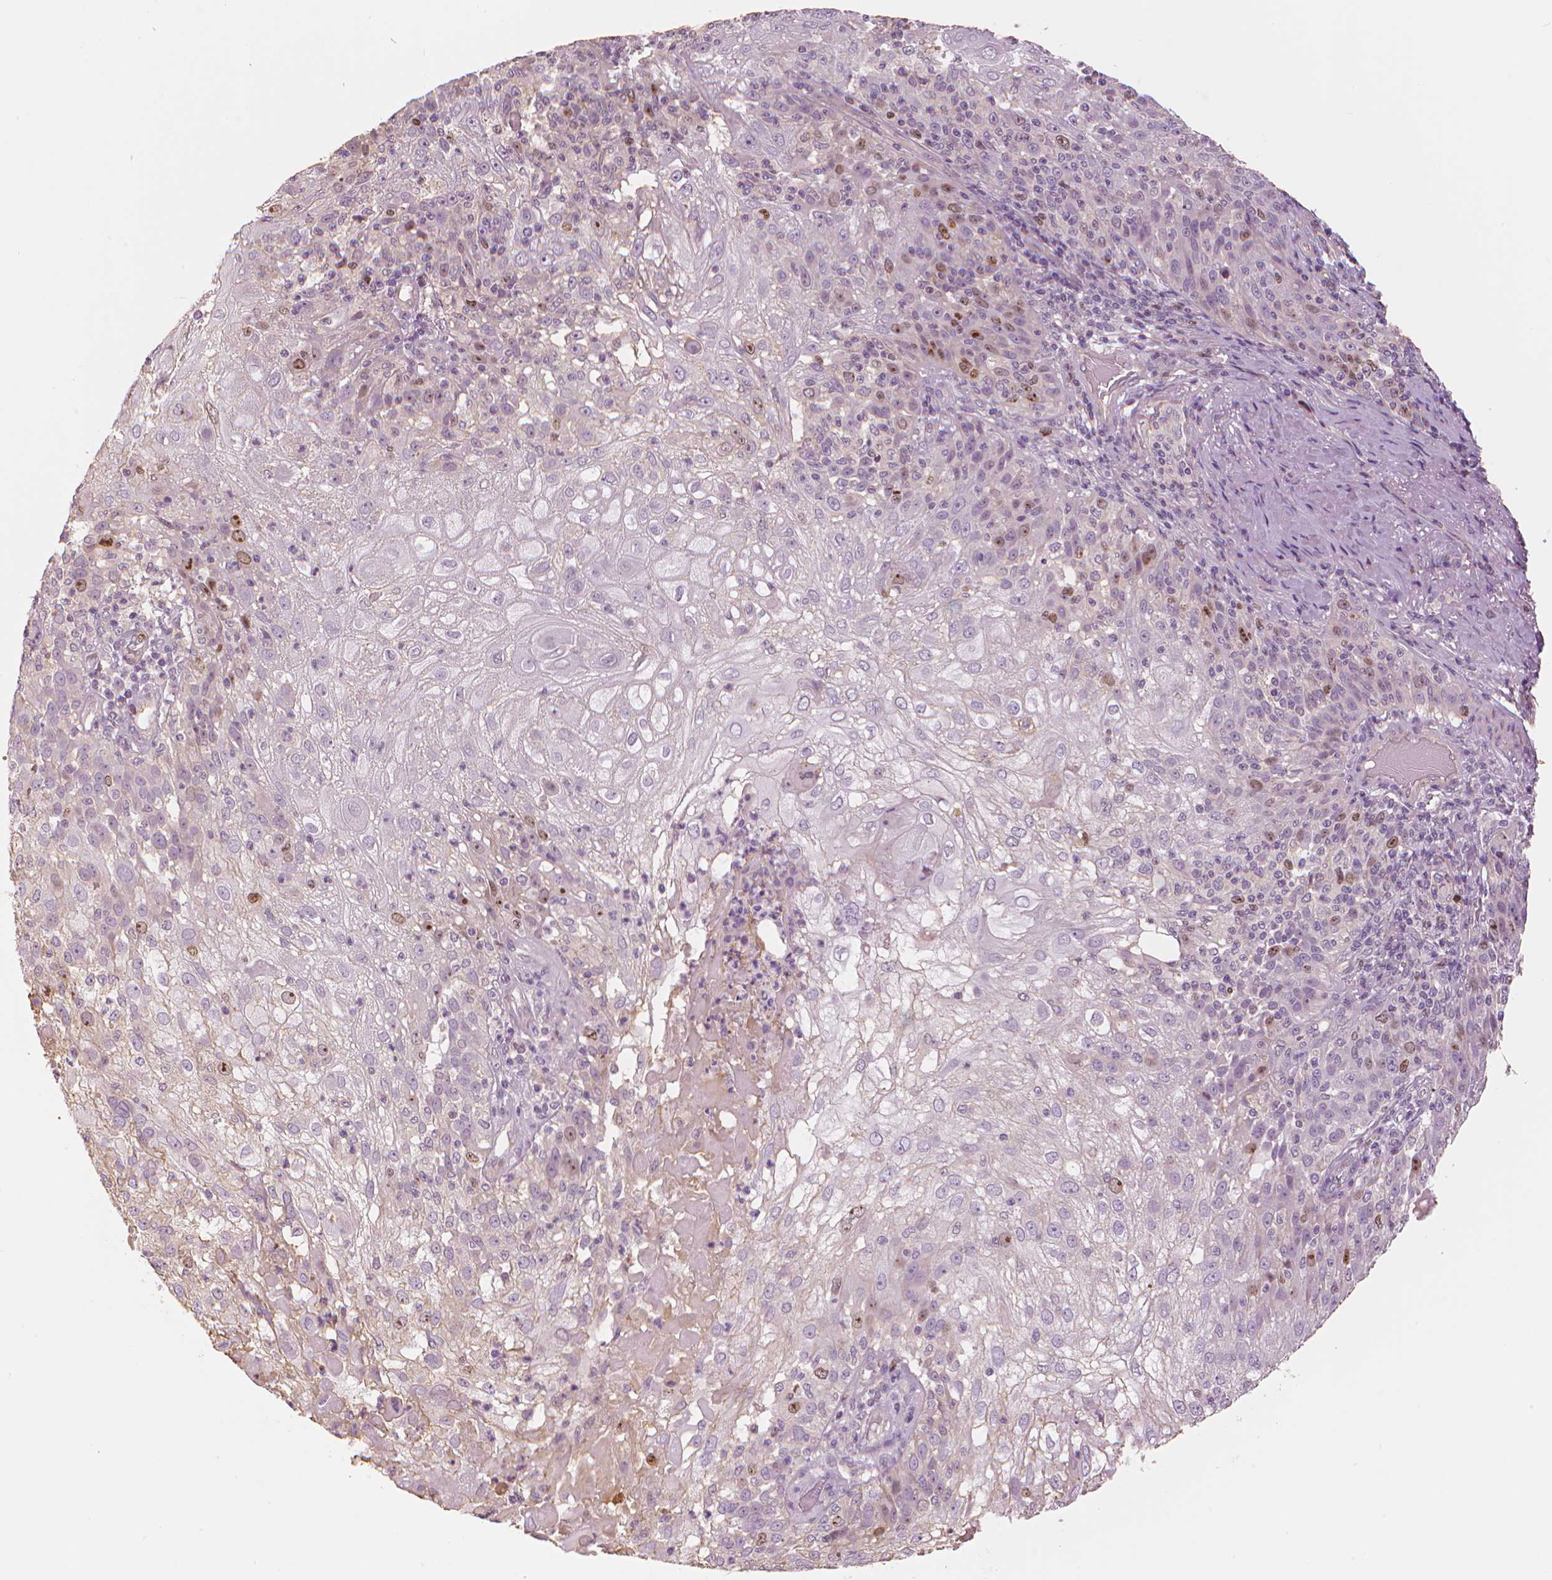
{"staining": {"intensity": "moderate", "quantity": "<25%", "location": "nuclear"}, "tissue": "skin cancer", "cell_type": "Tumor cells", "image_type": "cancer", "snomed": [{"axis": "morphology", "description": "Normal tissue, NOS"}, {"axis": "morphology", "description": "Squamous cell carcinoma, NOS"}, {"axis": "topography", "description": "Skin"}], "caption": "Immunohistochemical staining of skin cancer (squamous cell carcinoma) reveals low levels of moderate nuclear staining in about <25% of tumor cells.", "gene": "MKI67", "patient": {"sex": "female", "age": 83}}